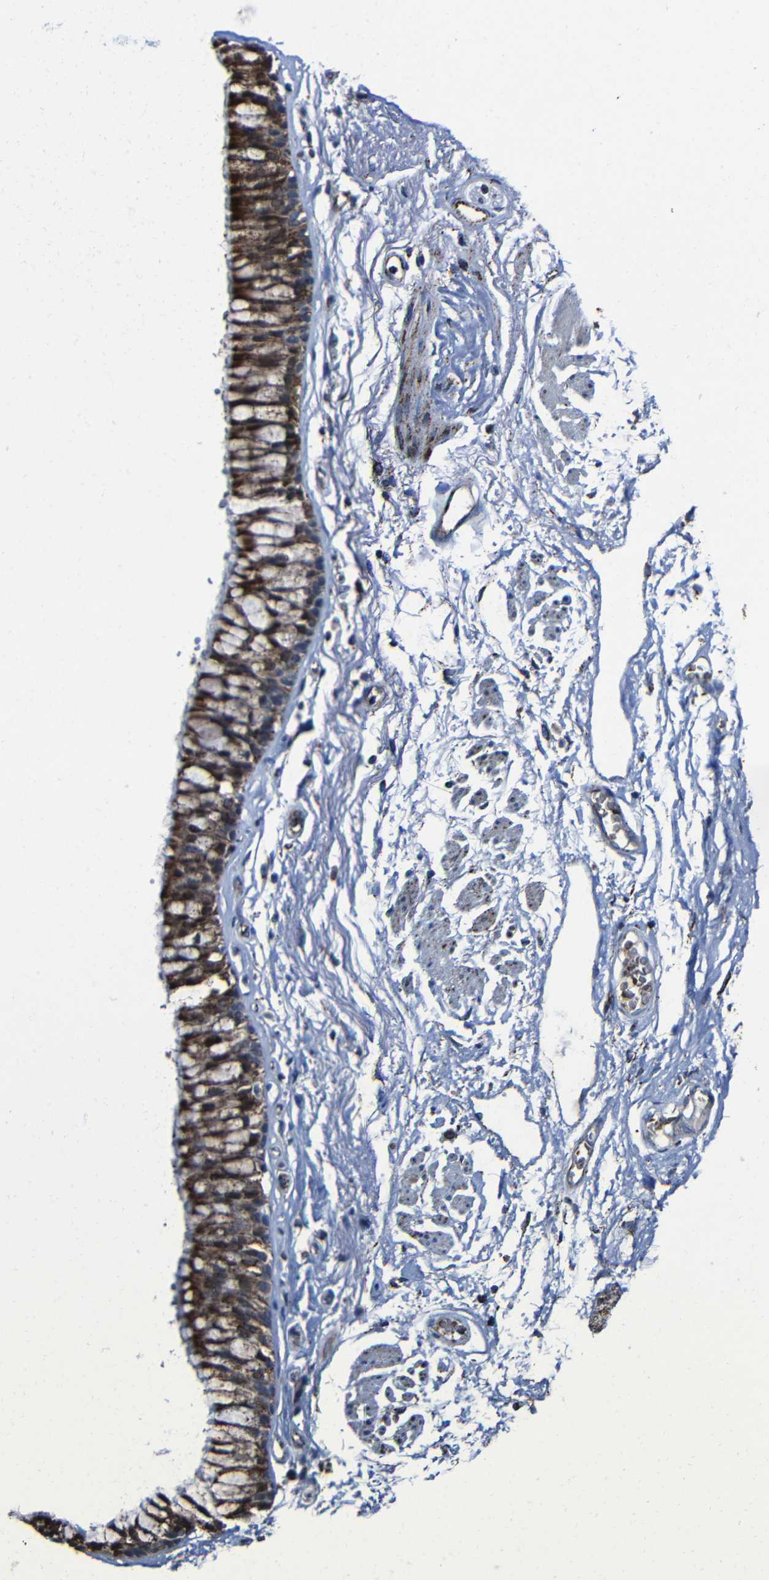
{"staining": {"intensity": "moderate", "quantity": "<25%", "location": "cytoplasmic/membranous"}, "tissue": "adipose tissue", "cell_type": "Adipocytes", "image_type": "normal", "snomed": [{"axis": "morphology", "description": "Normal tissue, NOS"}, {"axis": "topography", "description": "Cartilage tissue"}, {"axis": "topography", "description": "Bronchus"}], "caption": "Adipose tissue stained with immunohistochemistry (IHC) displays moderate cytoplasmic/membranous expression in approximately <25% of adipocytes.", "gene": "CA5B", "patient": {"sex": "female", "age": 73}}